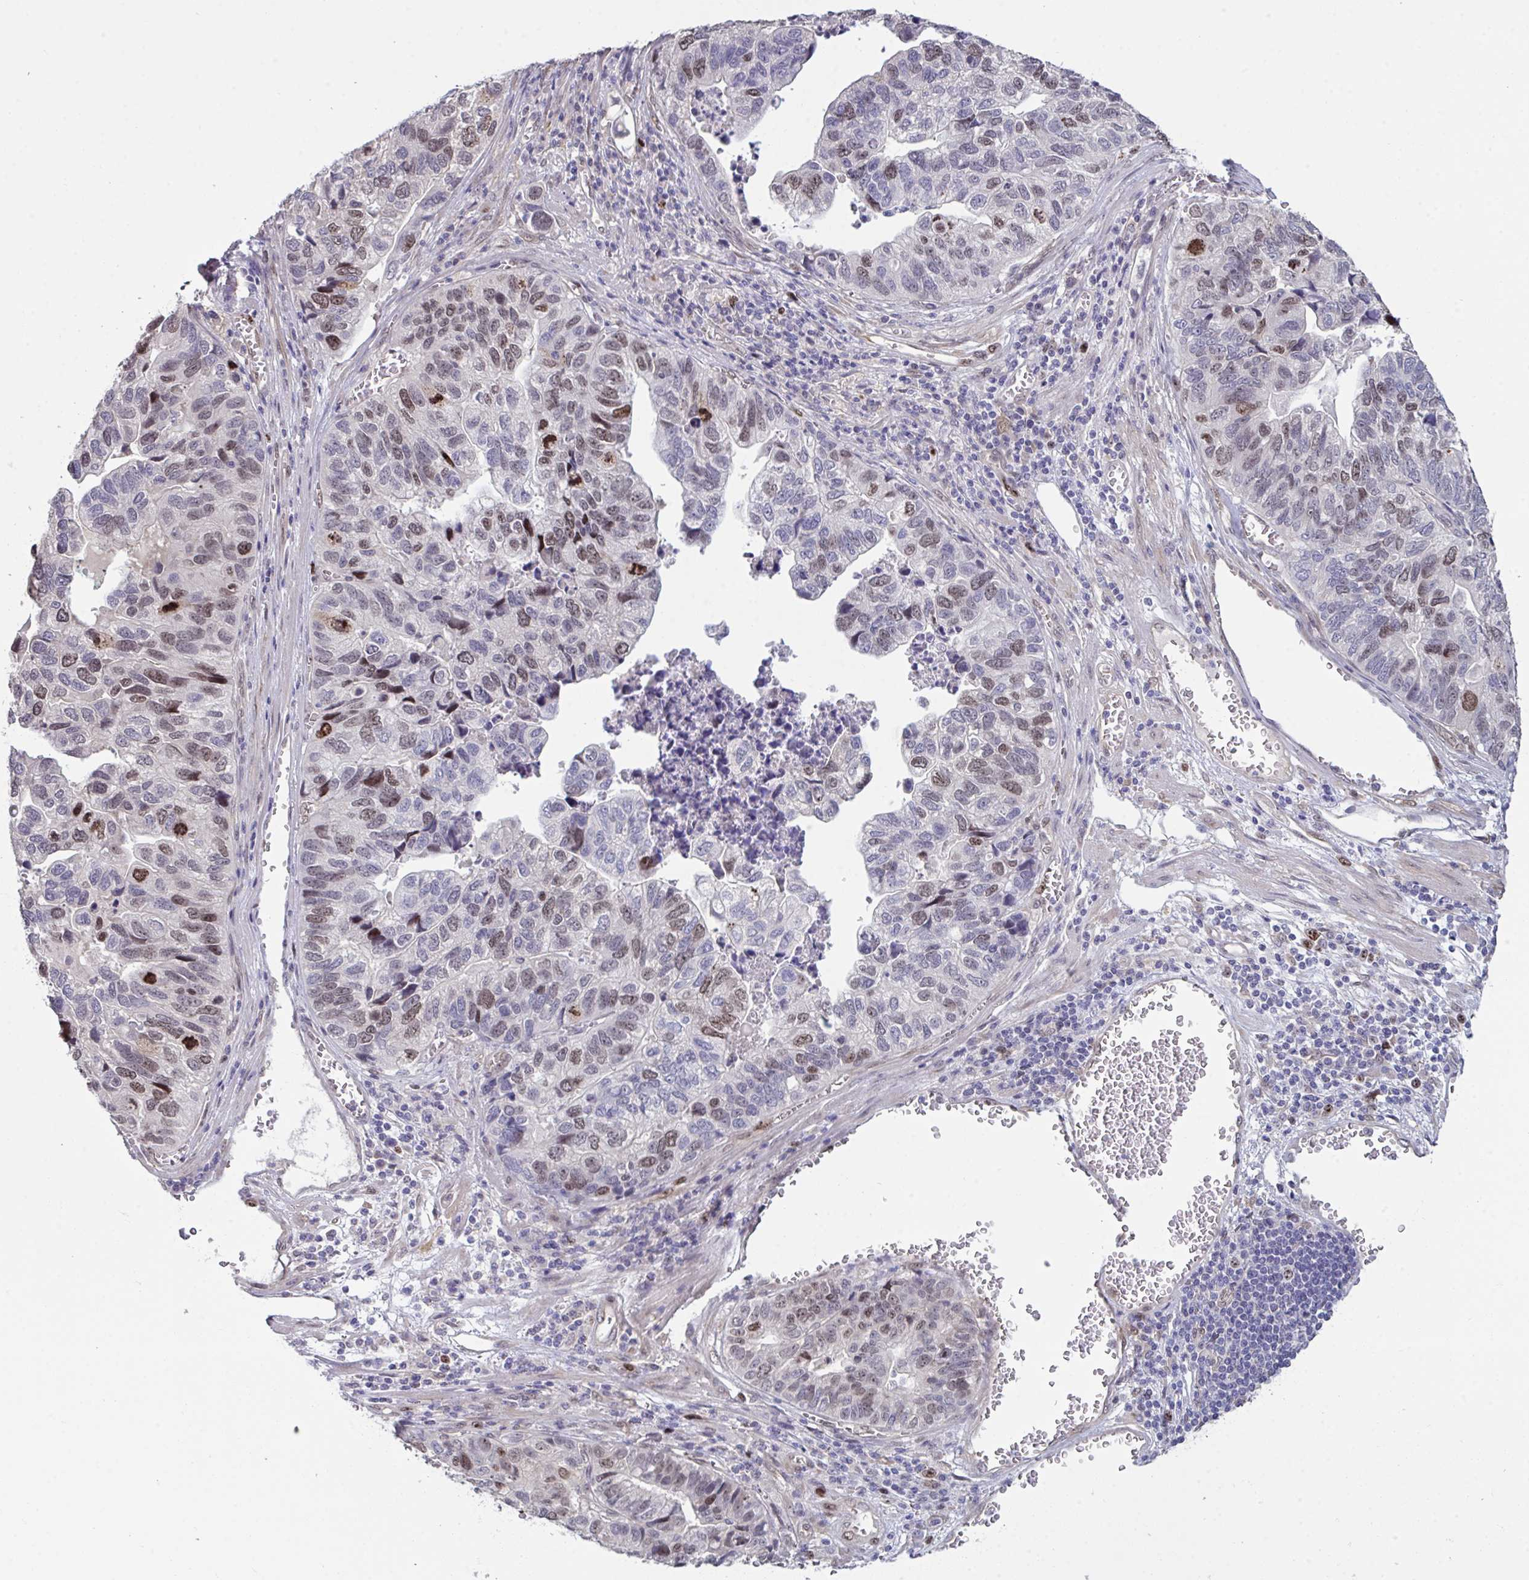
{"staining": {"intensity": "weak", "quantity": "25%-75%", "location": "nuclear"}, "tissue": "stomach cancer", "cell_type": "Tumor cells", "image_type": "cancer", "snomed": [{"axis": "morphology", "description": "Adenocarcinoma, NOS"}, {"axis": "topography", "description": "Stomach, upper"}], "caption": "About 25%-75% of tumor cells in human stomach adenocarcinoma display weak nuclear protein expression as visualized by brown immunohistochemical staining.", "gene": "SETD7", "patient": {"sex": "female", "age": 67}}